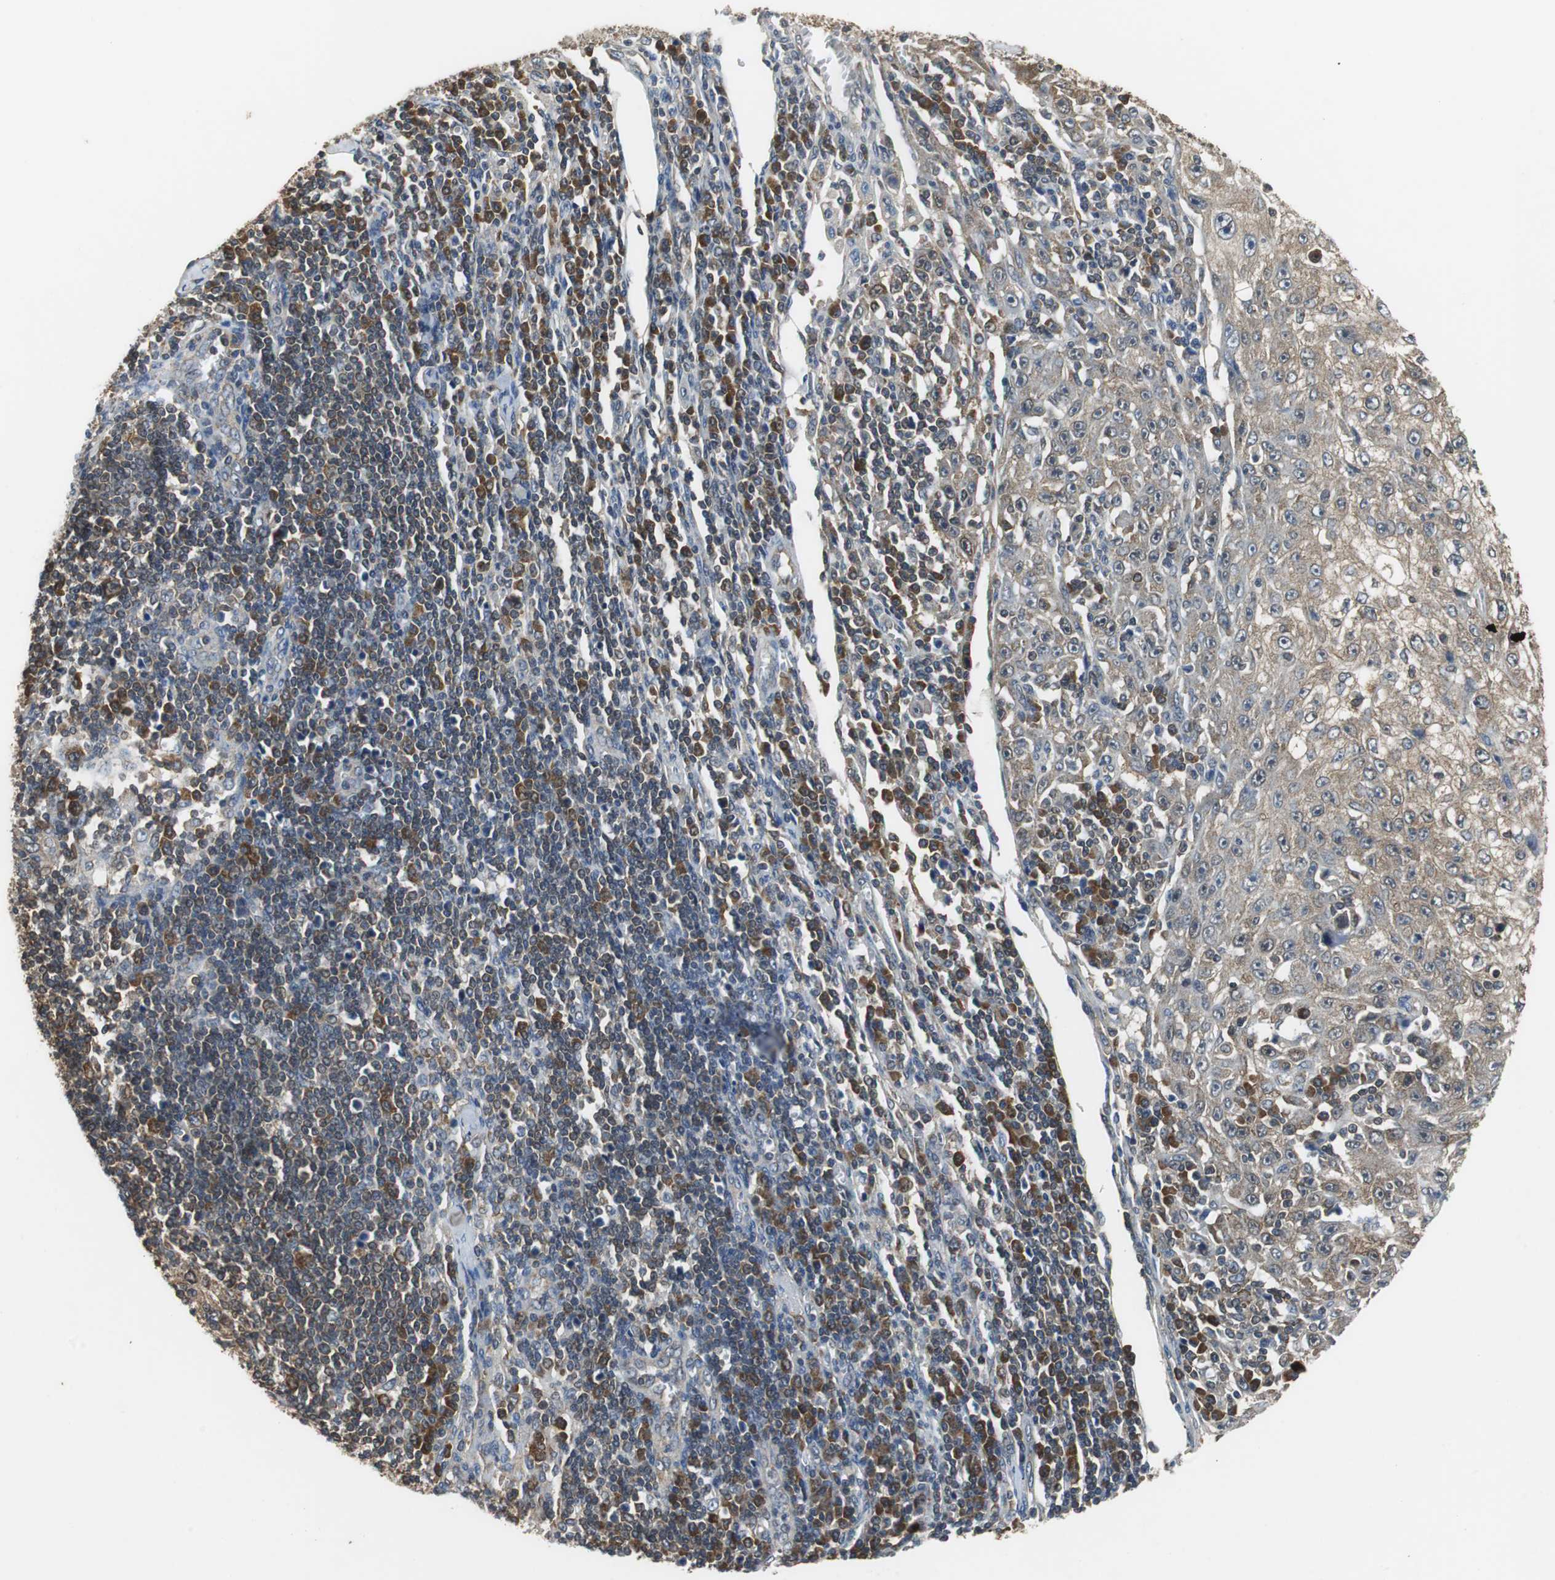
{"staining": {"intensity": "moderate", "quantity": ">75%", "location": "cytoplasmic/membranous"}, "tissue": "skin cancer", "cell_type": "Tumor cells", "image_type": "cancer", "snomed": [{"axis": "morphology", "description": "Squamous cell carcinoma, NOS"}, {"axis": "topography", "description": "Skin"}], "caption": "A histopathology image showing moderate cytoplasmic/membranous positivity in approximately >75% of tumor cells in skin cancer (squamous cell carcinoma), as visualized by brown immunohistochemical staining.", "gene": "VBP1", "patient": {"sex": "male", "age": 75}}